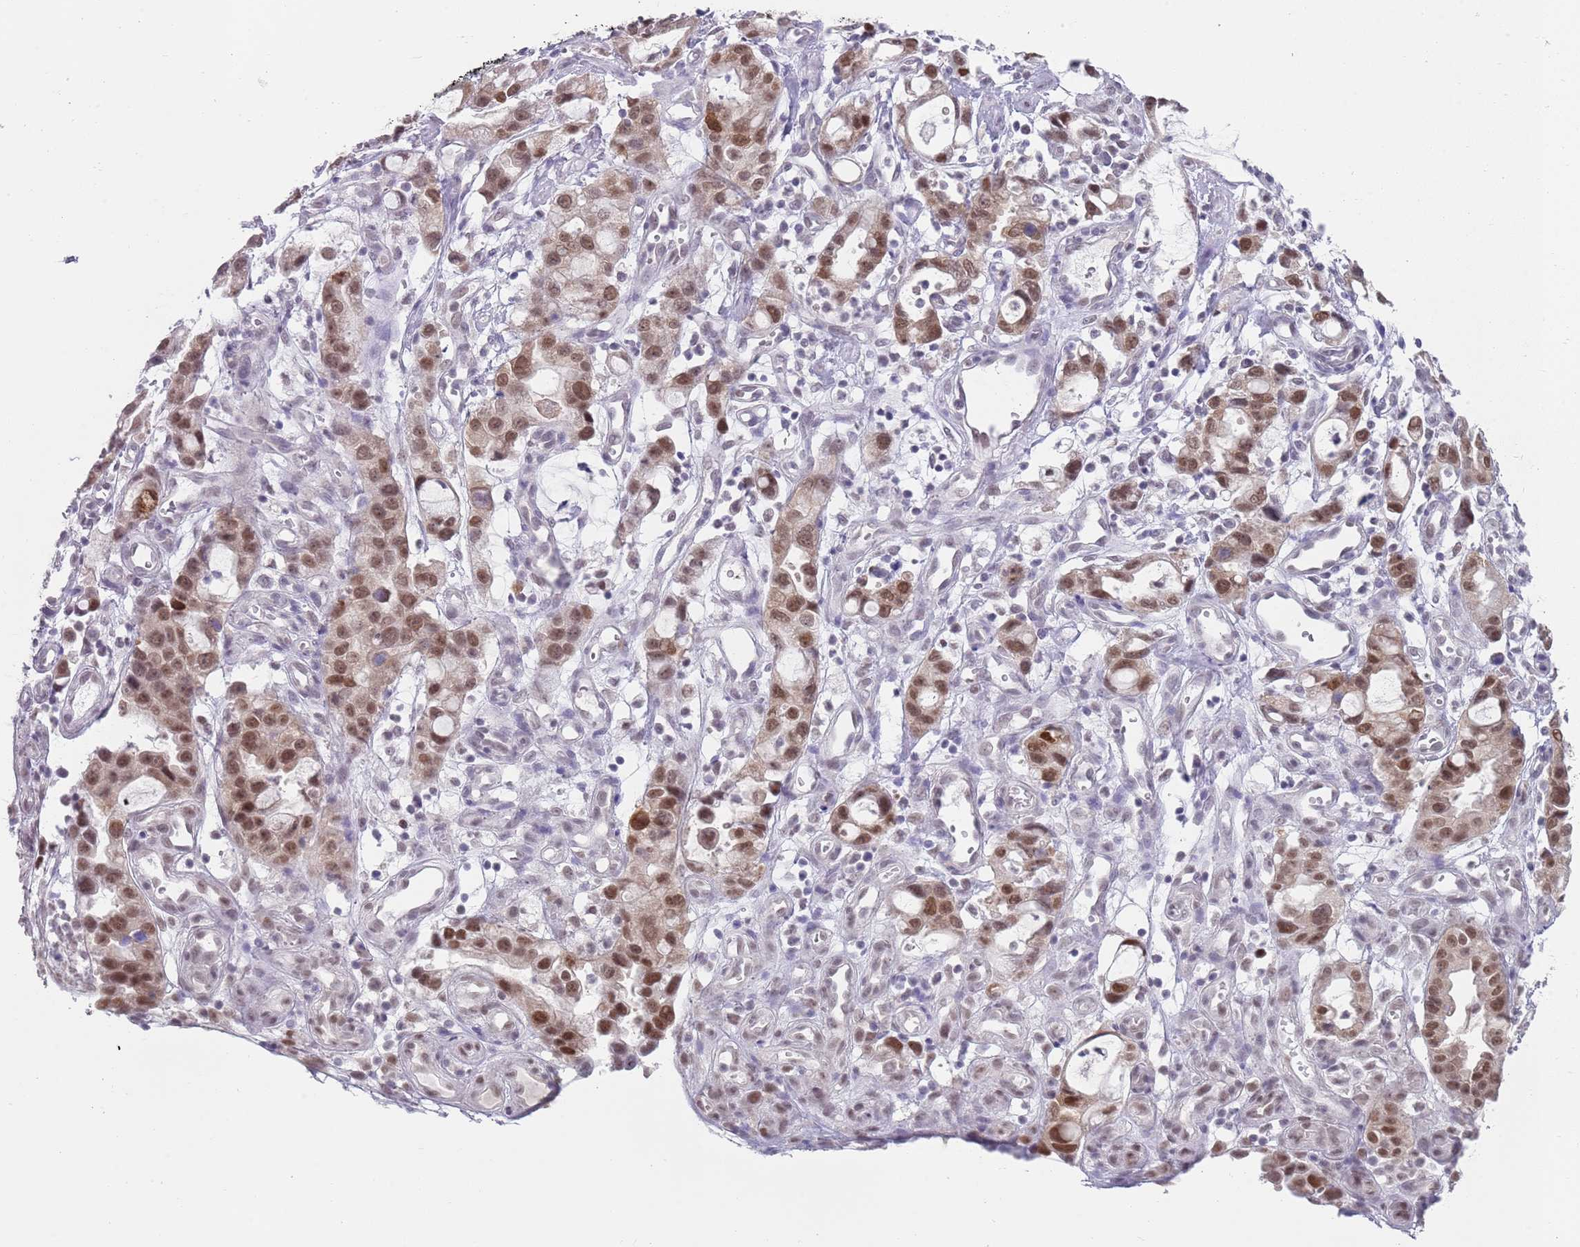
{"staining": {"intensity": "moderate", "quantity": ">75%", "location": "nuclear"}, "tissue": "stomach cancer", "cell_type": "Tumor cells", "image_type": "cancer", "snomed": [{"axis": "morphology", "description": "Adenocarcinoma, NOS"}, {"axis": "topography", "description": "Stomach"}], "caption": "A medium amount of moderate nuclear expression is appreciated in about >75% of tumor cells in adenocarcinoma (stomach) tissue.", "gene": "SEPHS2", "patient": {"sex": "male", "age": 55}}